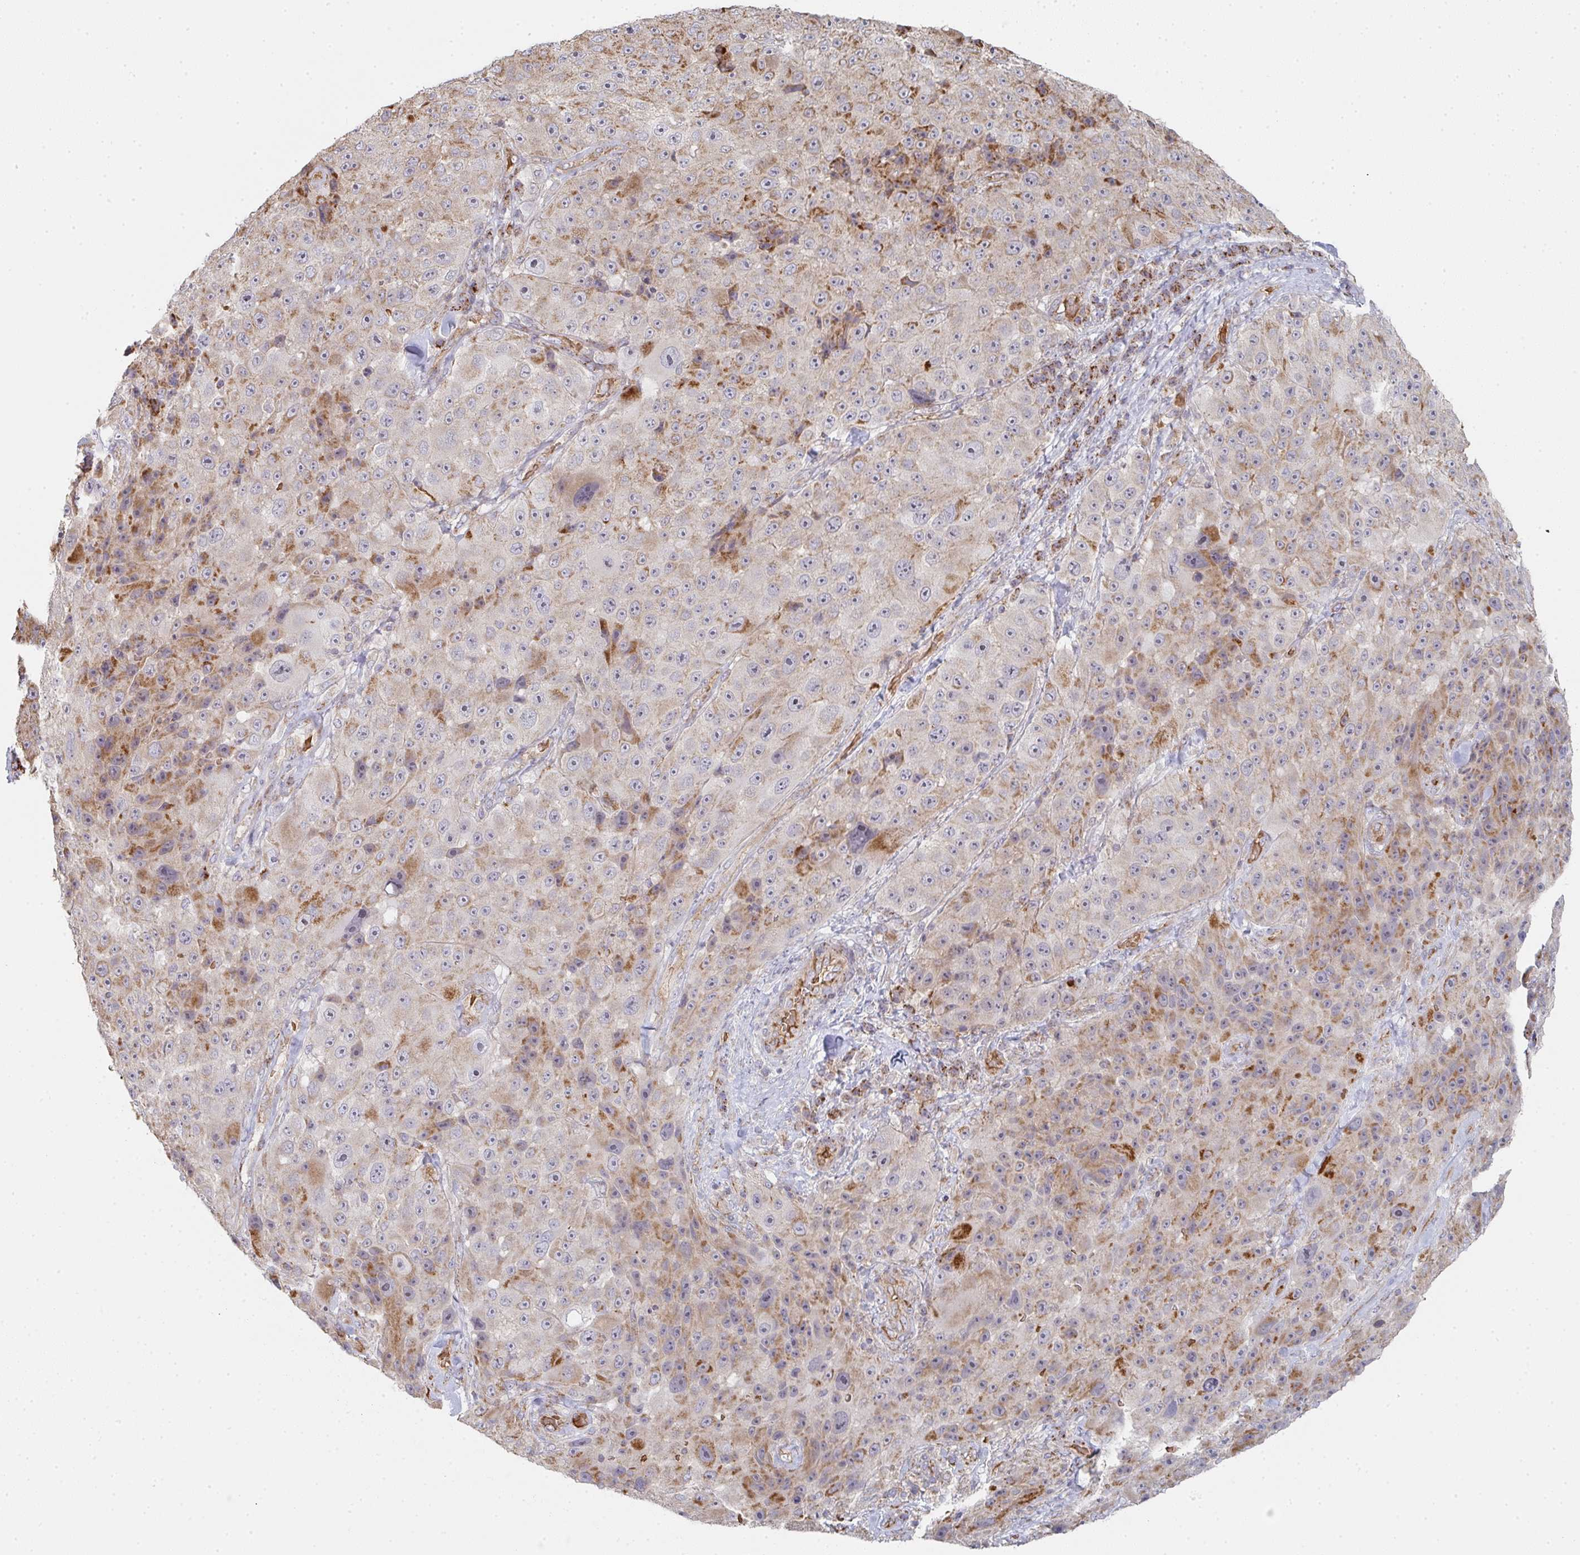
{"staining": {"intensity": "moderate", "quantity": "25%-75%", "location": "cytoplasmic/membranous"}, "tissue": "melanoma", "cell_type": "Tumor cells", "image_type": "cancer", "snomed": [{"axis": "morphology", "description": "Malignant melanoma, Metastatic site"}, {"axis": "topography", "description": "Lymph node"}], "caption": "An immunohistochemistry photomicrograph of tumor tissue is shown. Protein staining in brown highlights moderate cytoplasmic/membranous positivity in melanoma within tumor cells. (DAB IHC with brightfield microscopy, high magnification).", "gene": "ZNF526", "patient": {"sex": "male", "age": 62}}